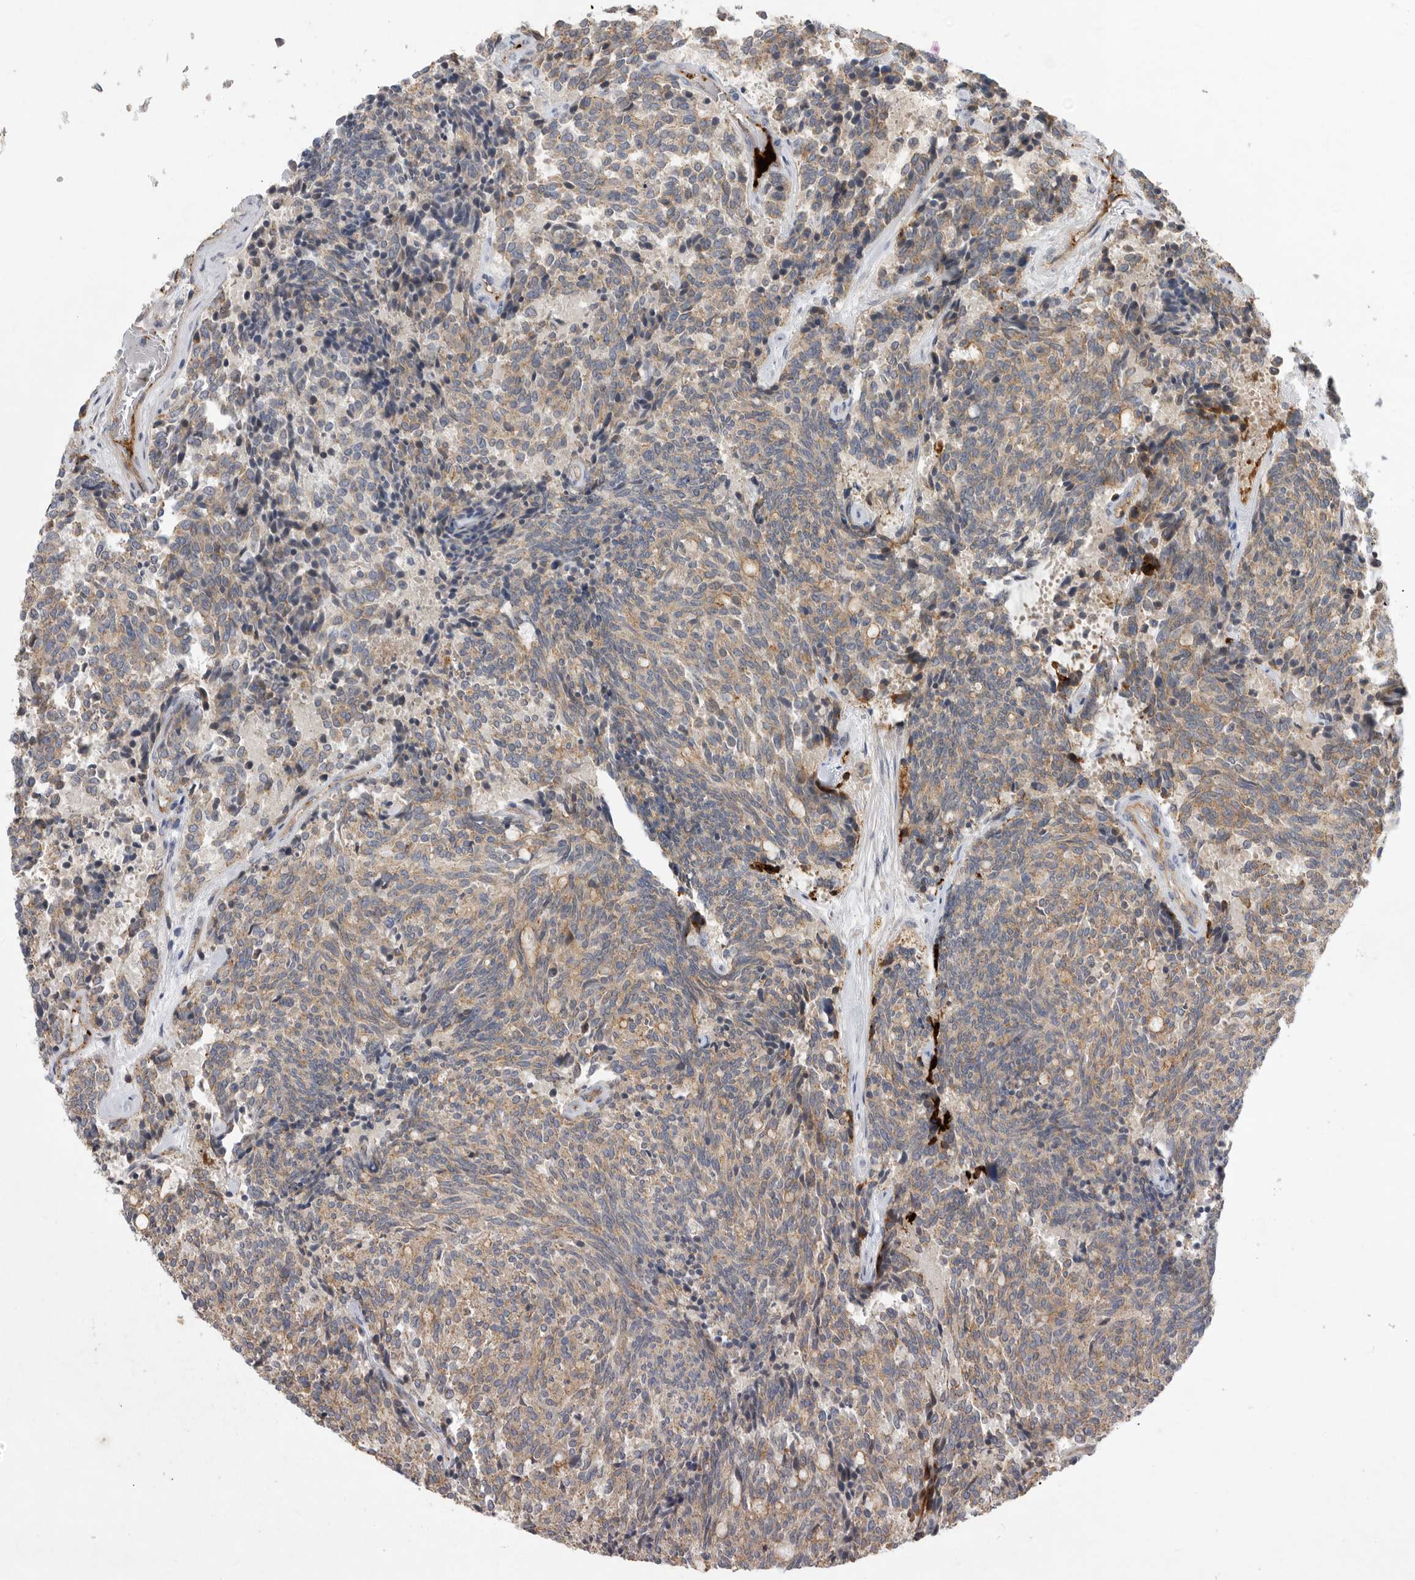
{"staining": {"intensity": "weak", "quantity": ">75%", "location": "cytoplasmic/membranous"}, "tissue": "carcinoid", "cell_type": "Tumor cells", "image_type": "cancer", "snomed": [{"axis": "morphology", "description": "Carcinoid, malignant, NOS"}, {"axis": "topography", "description": "Pancreas"}], "caption": "There is low levels of weak cytoplasmic/membranous staining in tumor cells of carcinoid, as demonstrated by immunohistochemical staining (brown color).", "gene": "MLPH", "patient": {"sex": "female", "age": 54}}